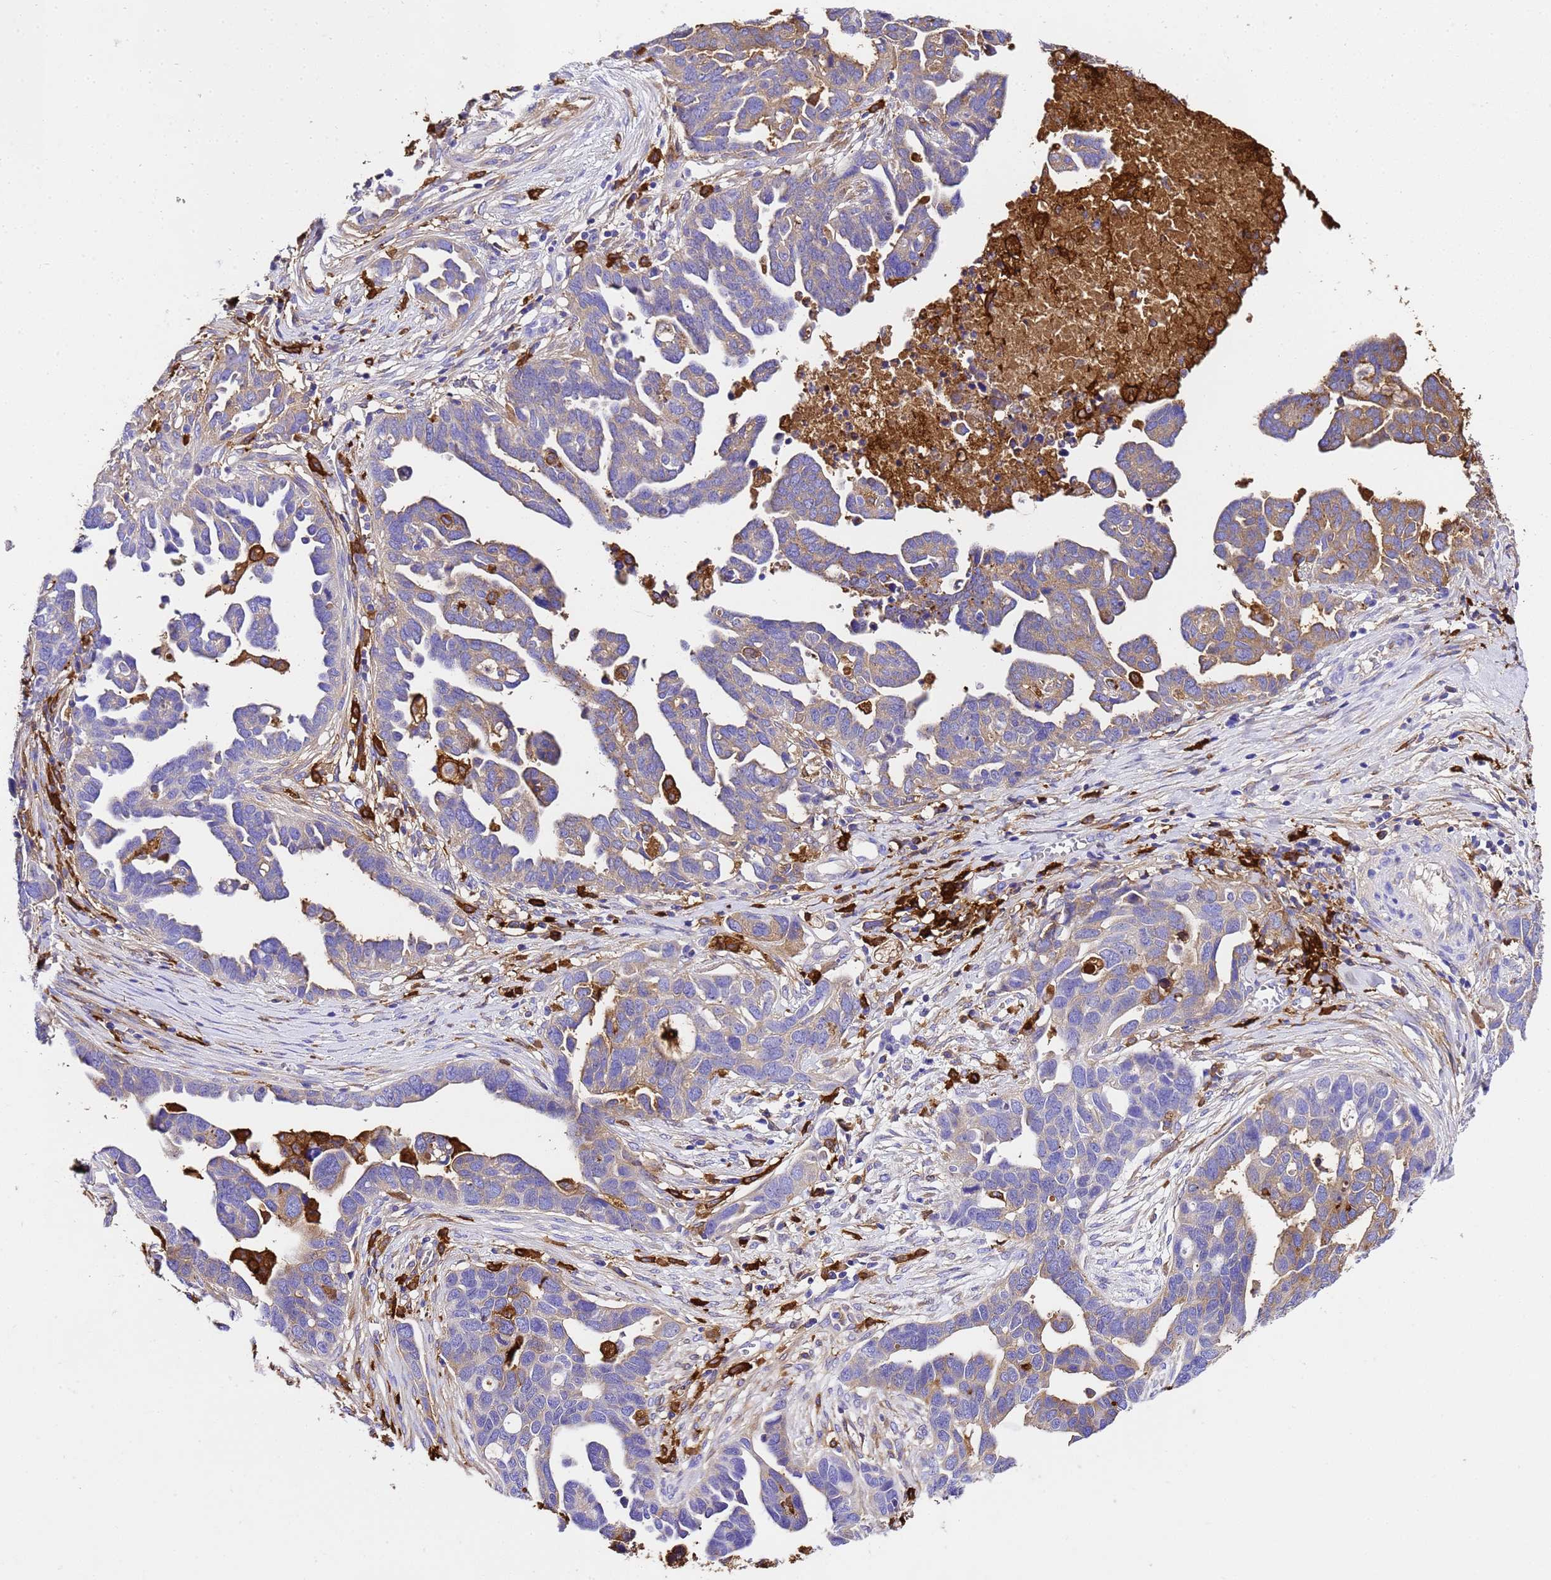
{"staining": {"intensity": "weak", "quantity": "25%-75%", "location": "cytoplasmic/membranous"}, "tissue": "ovarian cancer", "cell_type": "Tumor cells", "image_type": "cancer", "snomed": [{"axis": "morphology", "description": "Cystadenocarcinoma, serous, NOS"}, {"axis": "topography", "description": "Ovary"}], "caption": "Tumor cells reveal low levels of weak cytoplasmic/membranous positivity in approximately 25%-75% of cells in ovarian cancer (serous cystadenocarcinoma).", "gene": "FTL", "patient": {"sex": "female", "age": 54}}